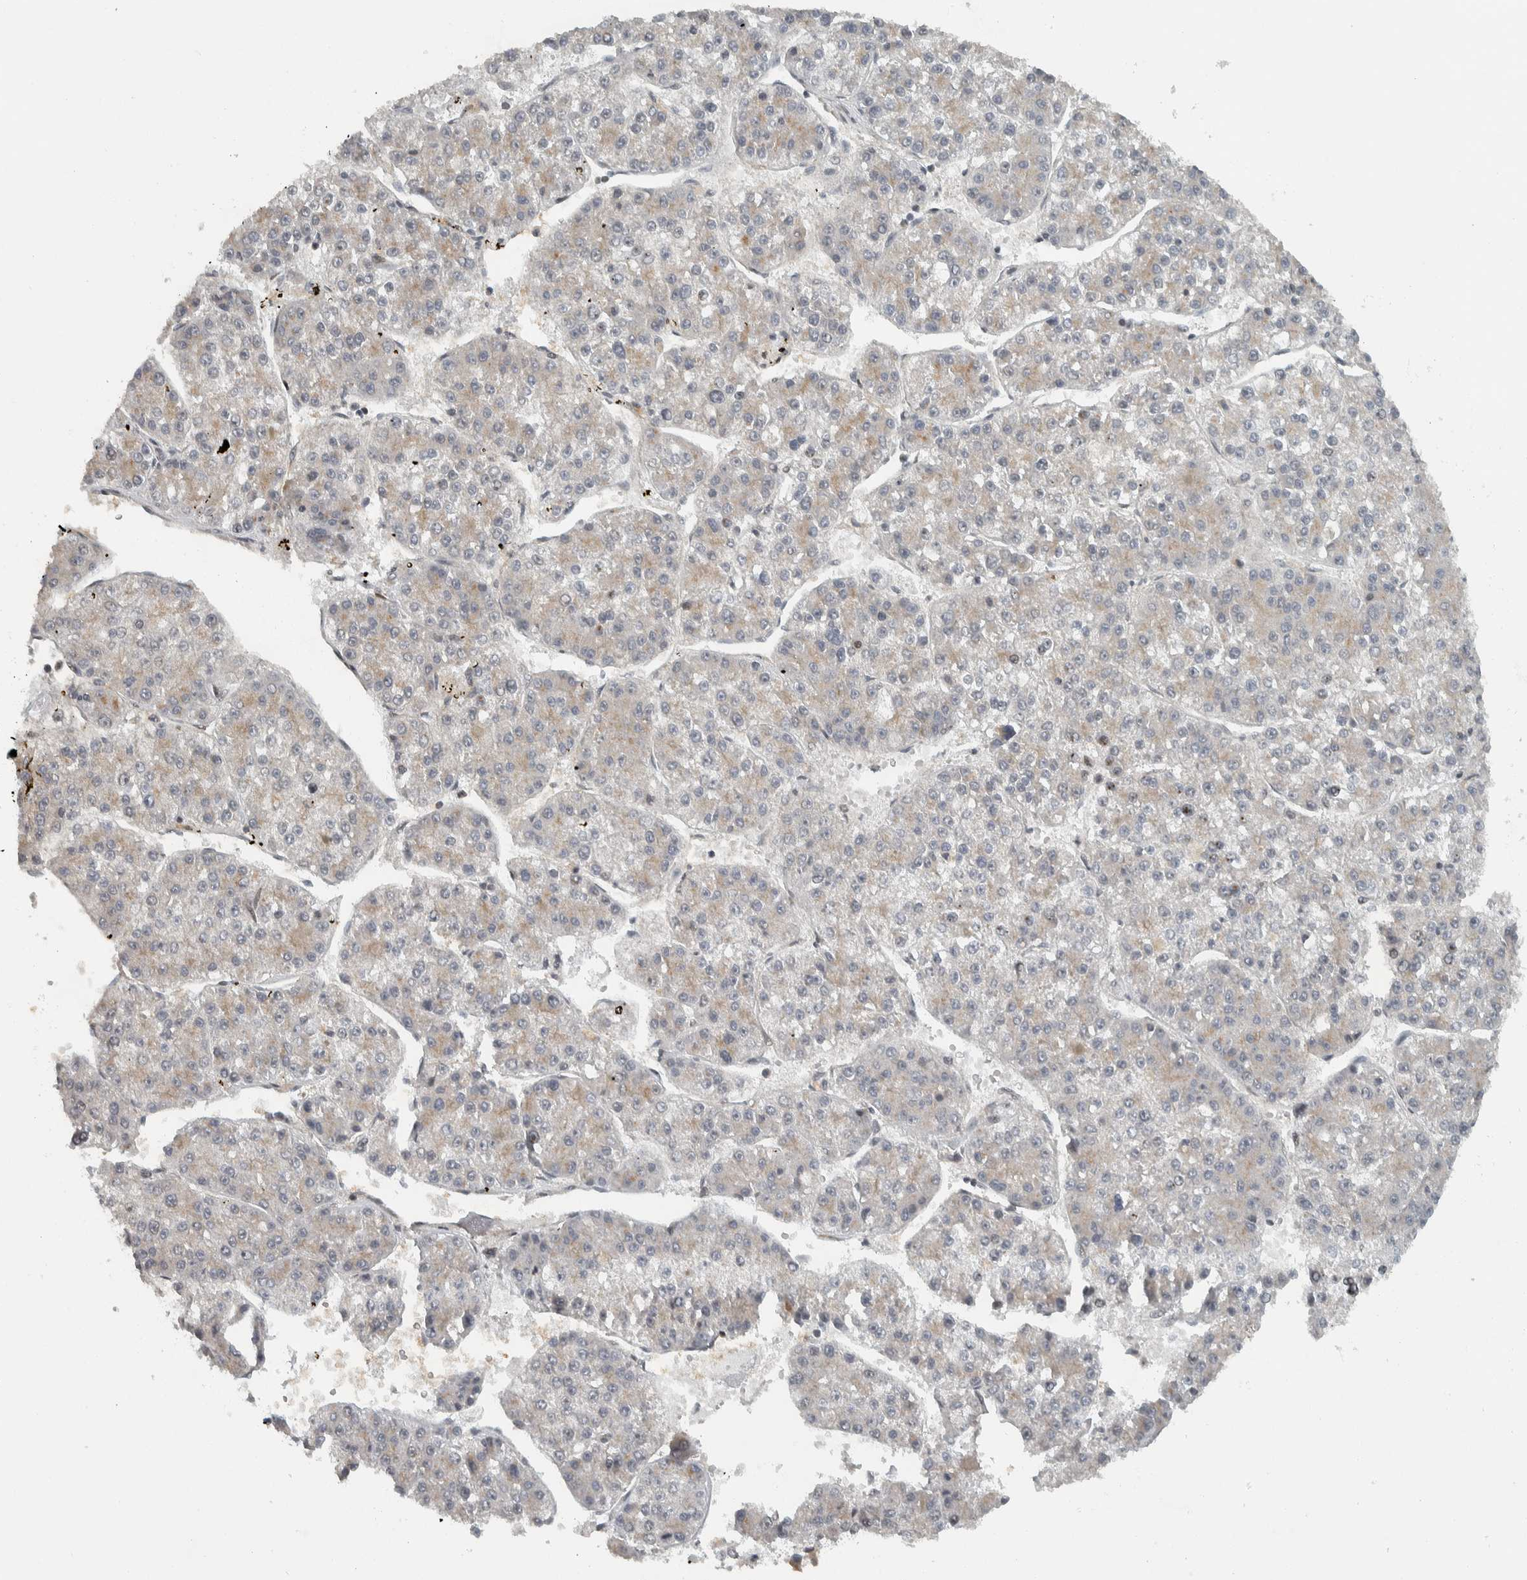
{"staining": {"intensity": "weak", "quantity": "25%-75%", "location": "cytoplasmic/membranous"}, "tissue": "liver cancer", "cell_type": "Tumor cells", "image_type": "cancer", "snomed": [{"axis": "morphology", "description": "Carcinoma, Hepatocellular, NOS"}, {"axis": "topography", "description": "Liver"}], "caption": "This is a photomicrograph of IHC staining of liver cancer, which shows weak positivity in the cytoplasmic/membranous of tumor cells.", "gene": "NAPG", "patient": {"sex": "female", "age": 73}}